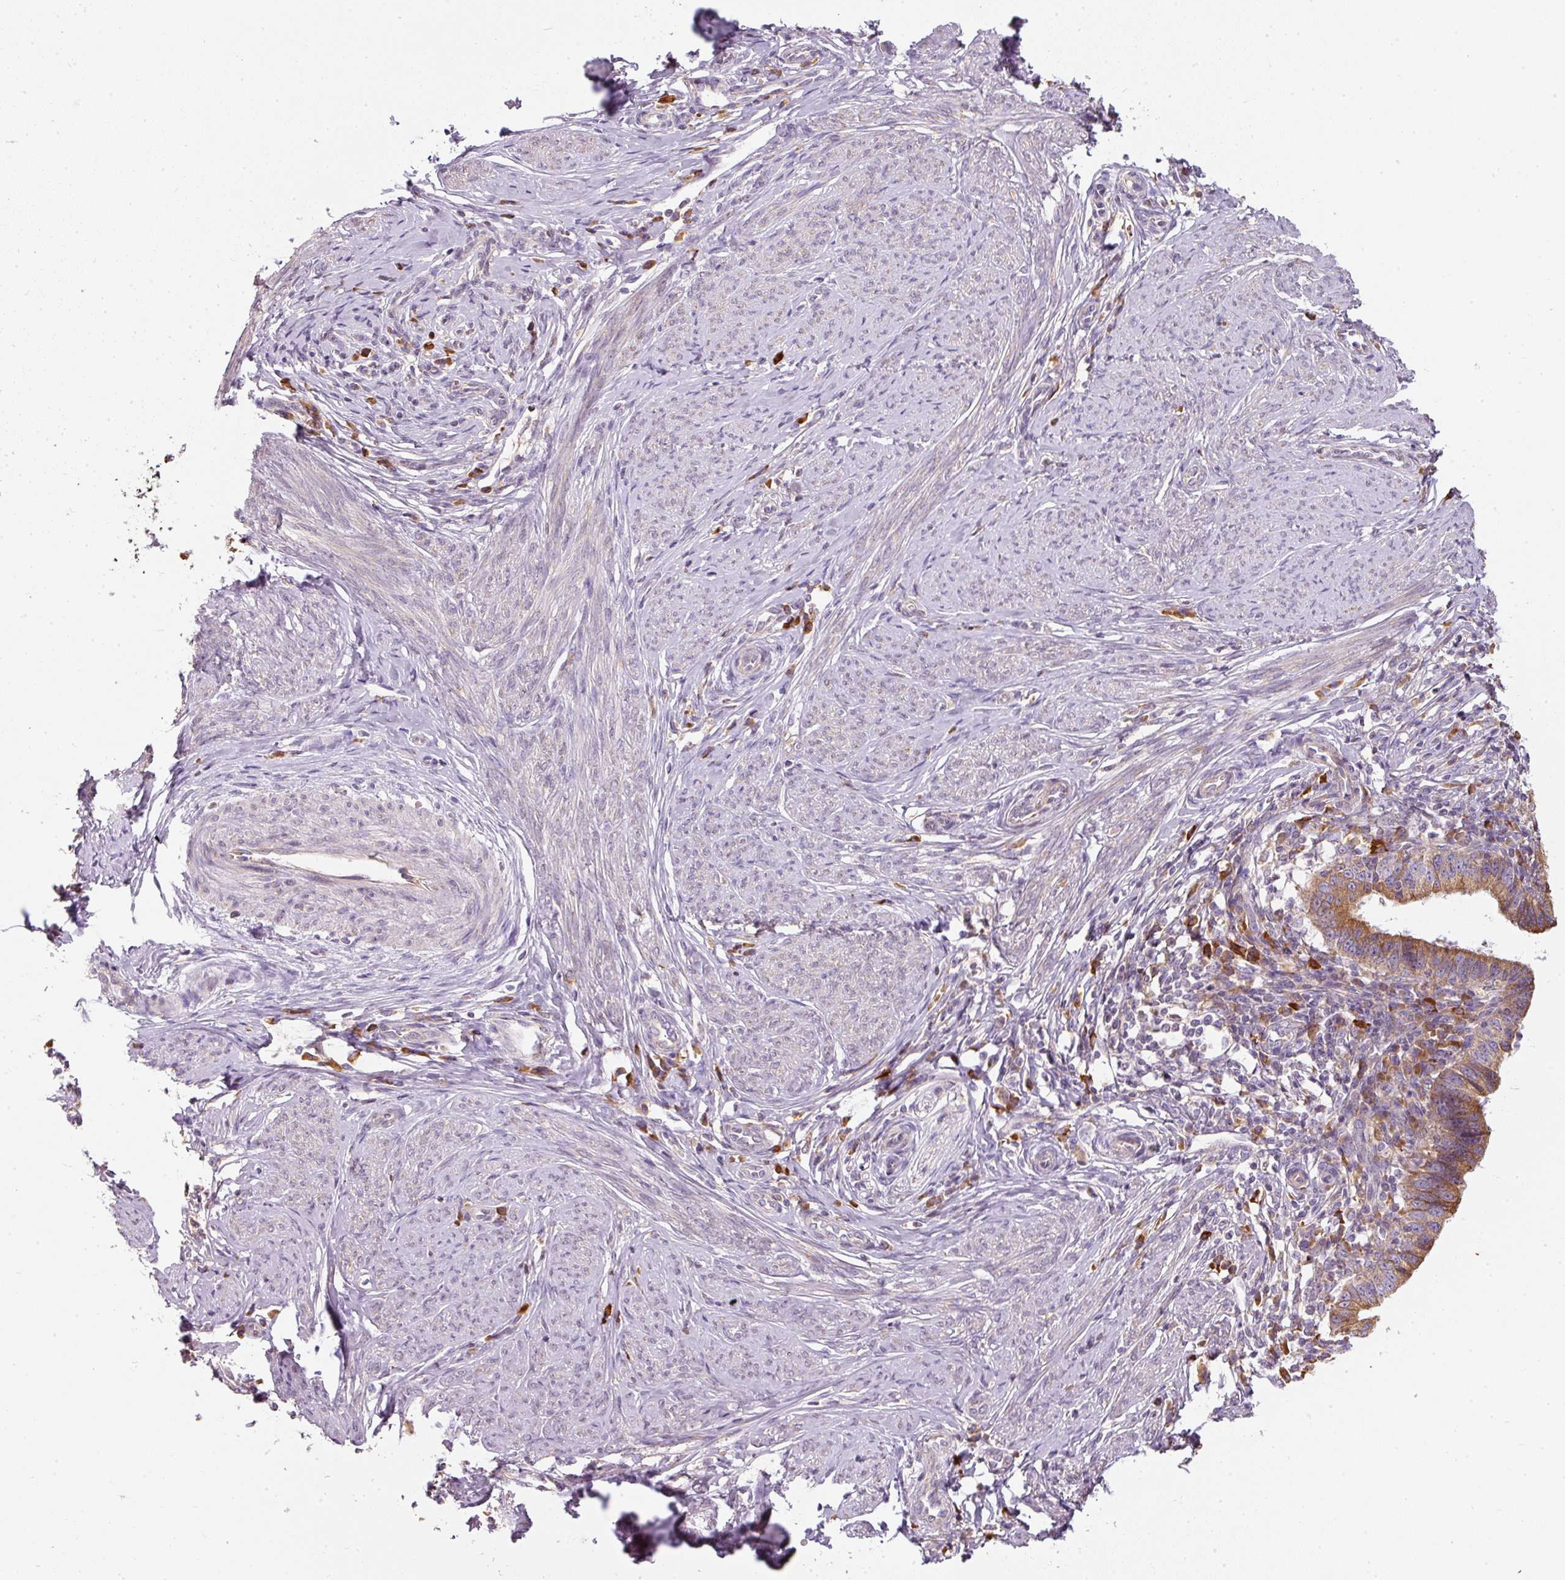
{"staining": {"intensity": "moderate", "quantity": ">75%", "location": "cytoplasmic/membranous"}, "tissue": "cervical cancer", "cell_type": "Tumor cells", "image_type": "cancer", "snomed": [{"axis": "morphology", "description": "Adenocarcinoma, NOS"}, {"axis": "topography", "description": "Cervix"}], "caption": "Protein staining of cervical adenocarcinoma tissue displays moderate cytoplasmic/membranous expression in approximately >75% of tumor cells.", "gene": "MORN4", "patient": {"sex": "female", "age": 36}}